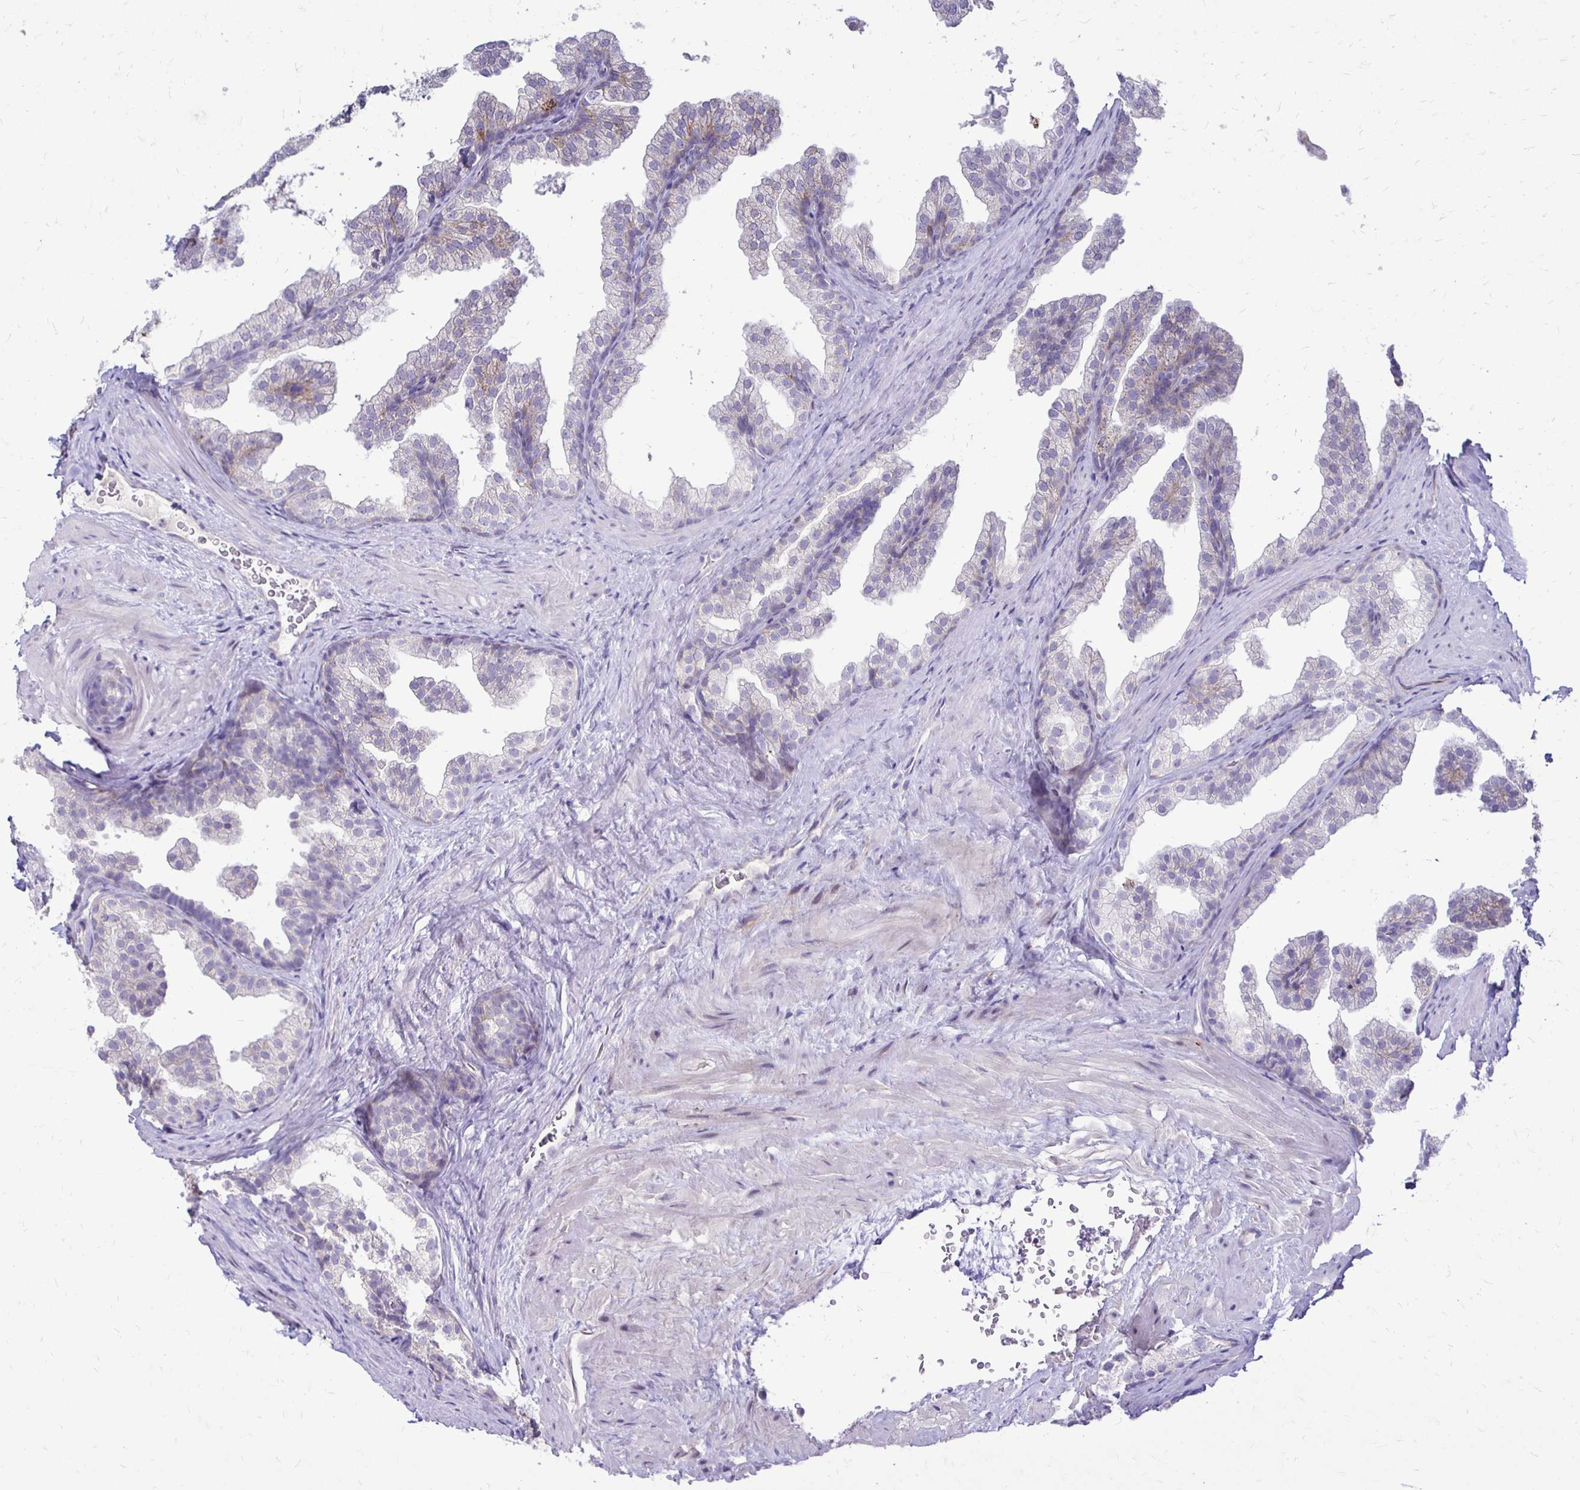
{"staining": {"intensity": "negative", "quantity": "none", "location": "none"}, "tissue": "prostate", "cell_type": "Glandular cells", "image_type": "normal", "snomed": [{"axis": "morphology", "description": "Normal tissue, NOS"}, {"axis": "topography", "description": "Prostate"}], "caption": "Immunohistochemistry of benign human prostate reveals no staining in glandular cells.", "gene": "GAS2", "patient": {"sex": "male", "age": 37}}